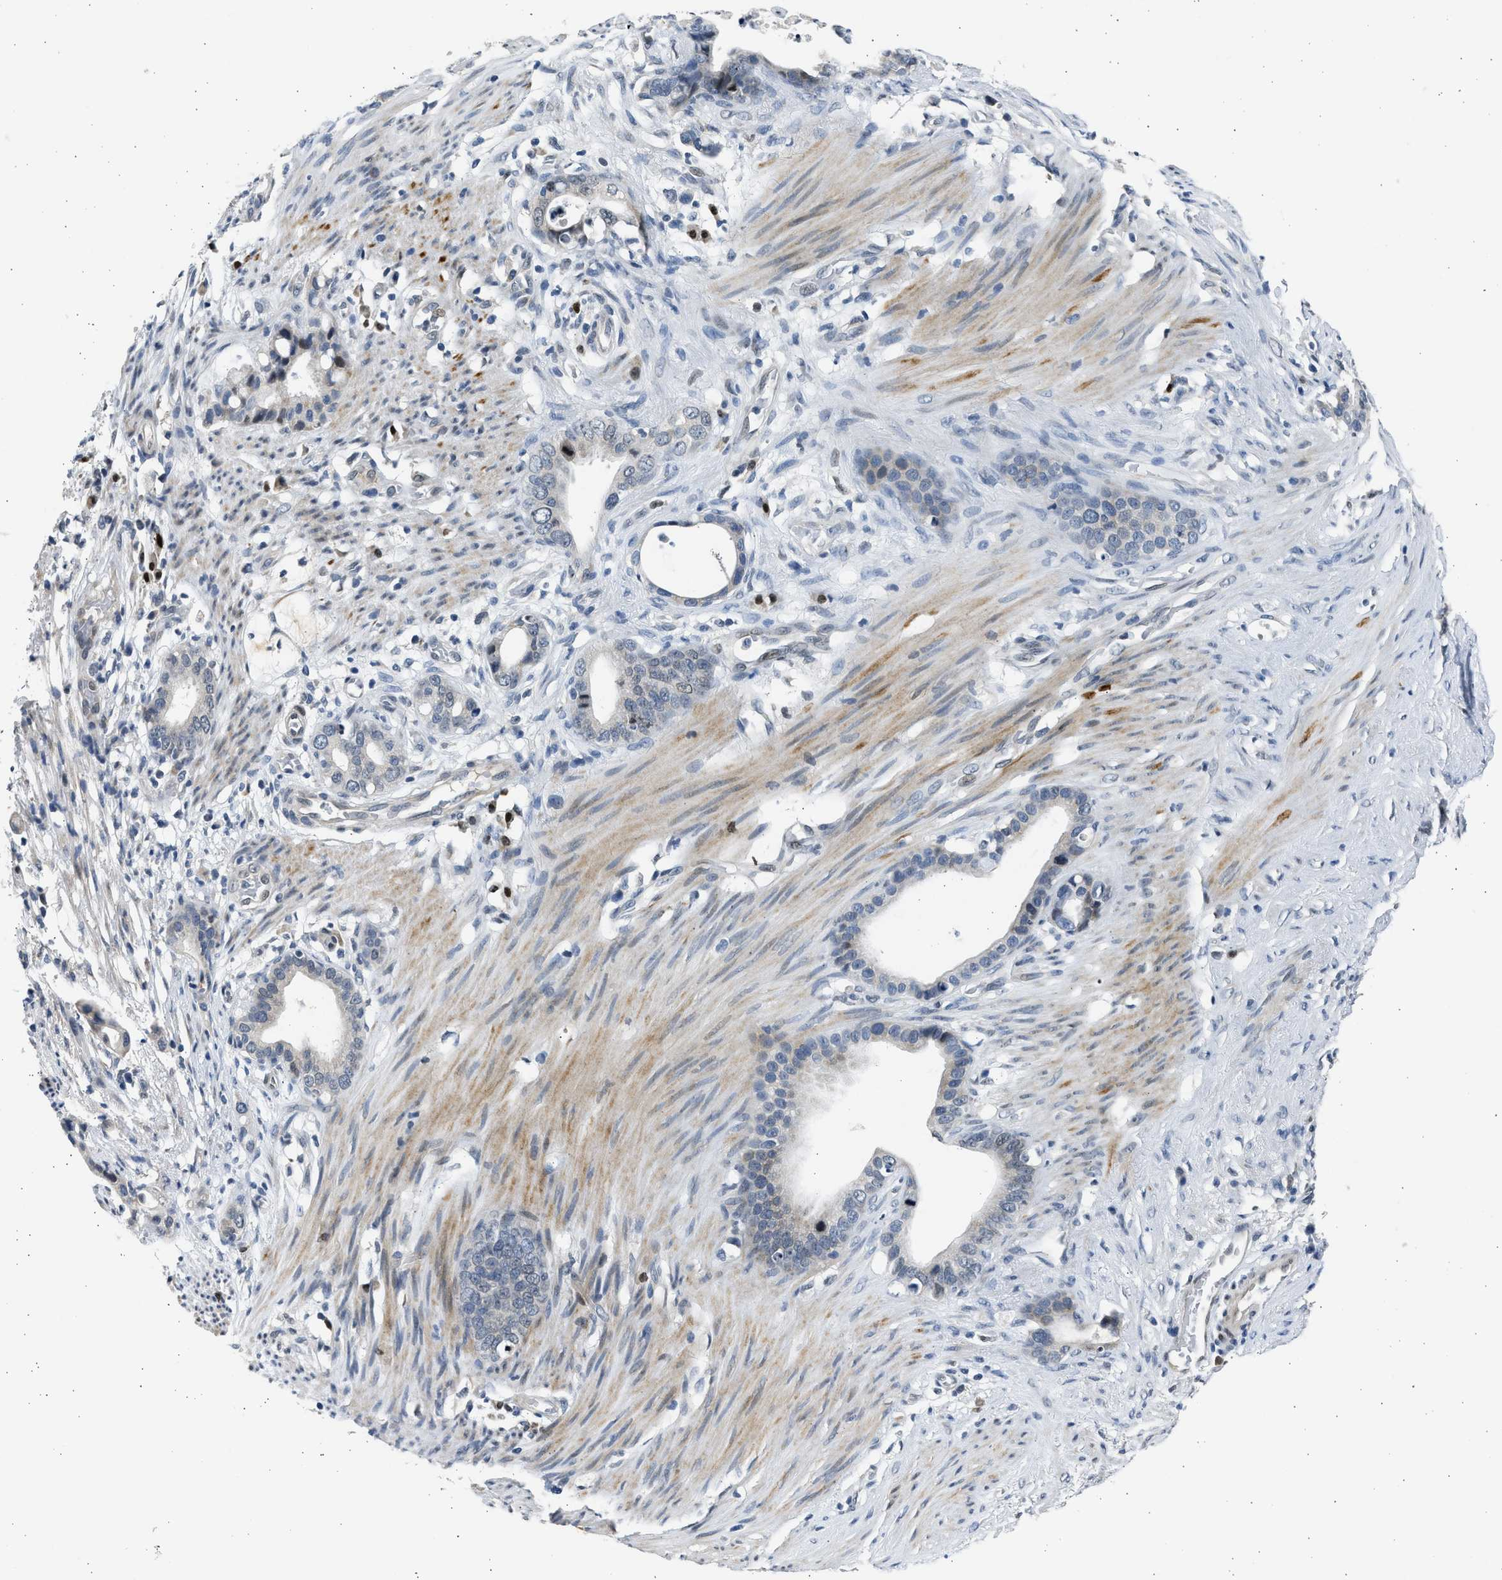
{"staining": {"intensity": "moderate", "quantity": "<25%", "location": "nuclear"}, "tissue": "stomach cancer", "cell_type": "Tumor cells", "image_type": "cancer", "snomed": [{"axis": "morphology", "description": "Adenocarcinoma, NOS"}, {"axis": "topography", "description": "Stomach"}], "caption": "Immunohistochemical staining of stomach adenocarcinoma reveals low levels of moderate nuclear protein staining in about <25% of tumor cells. (Stains: DAB (3,3'-diaminobenzidine) in brown, nuclei in blue, Microscopy: brightfield microscopy at high magnification).", "gene": "HMGN3", "patient": {"sex": "female", "age": 75}}